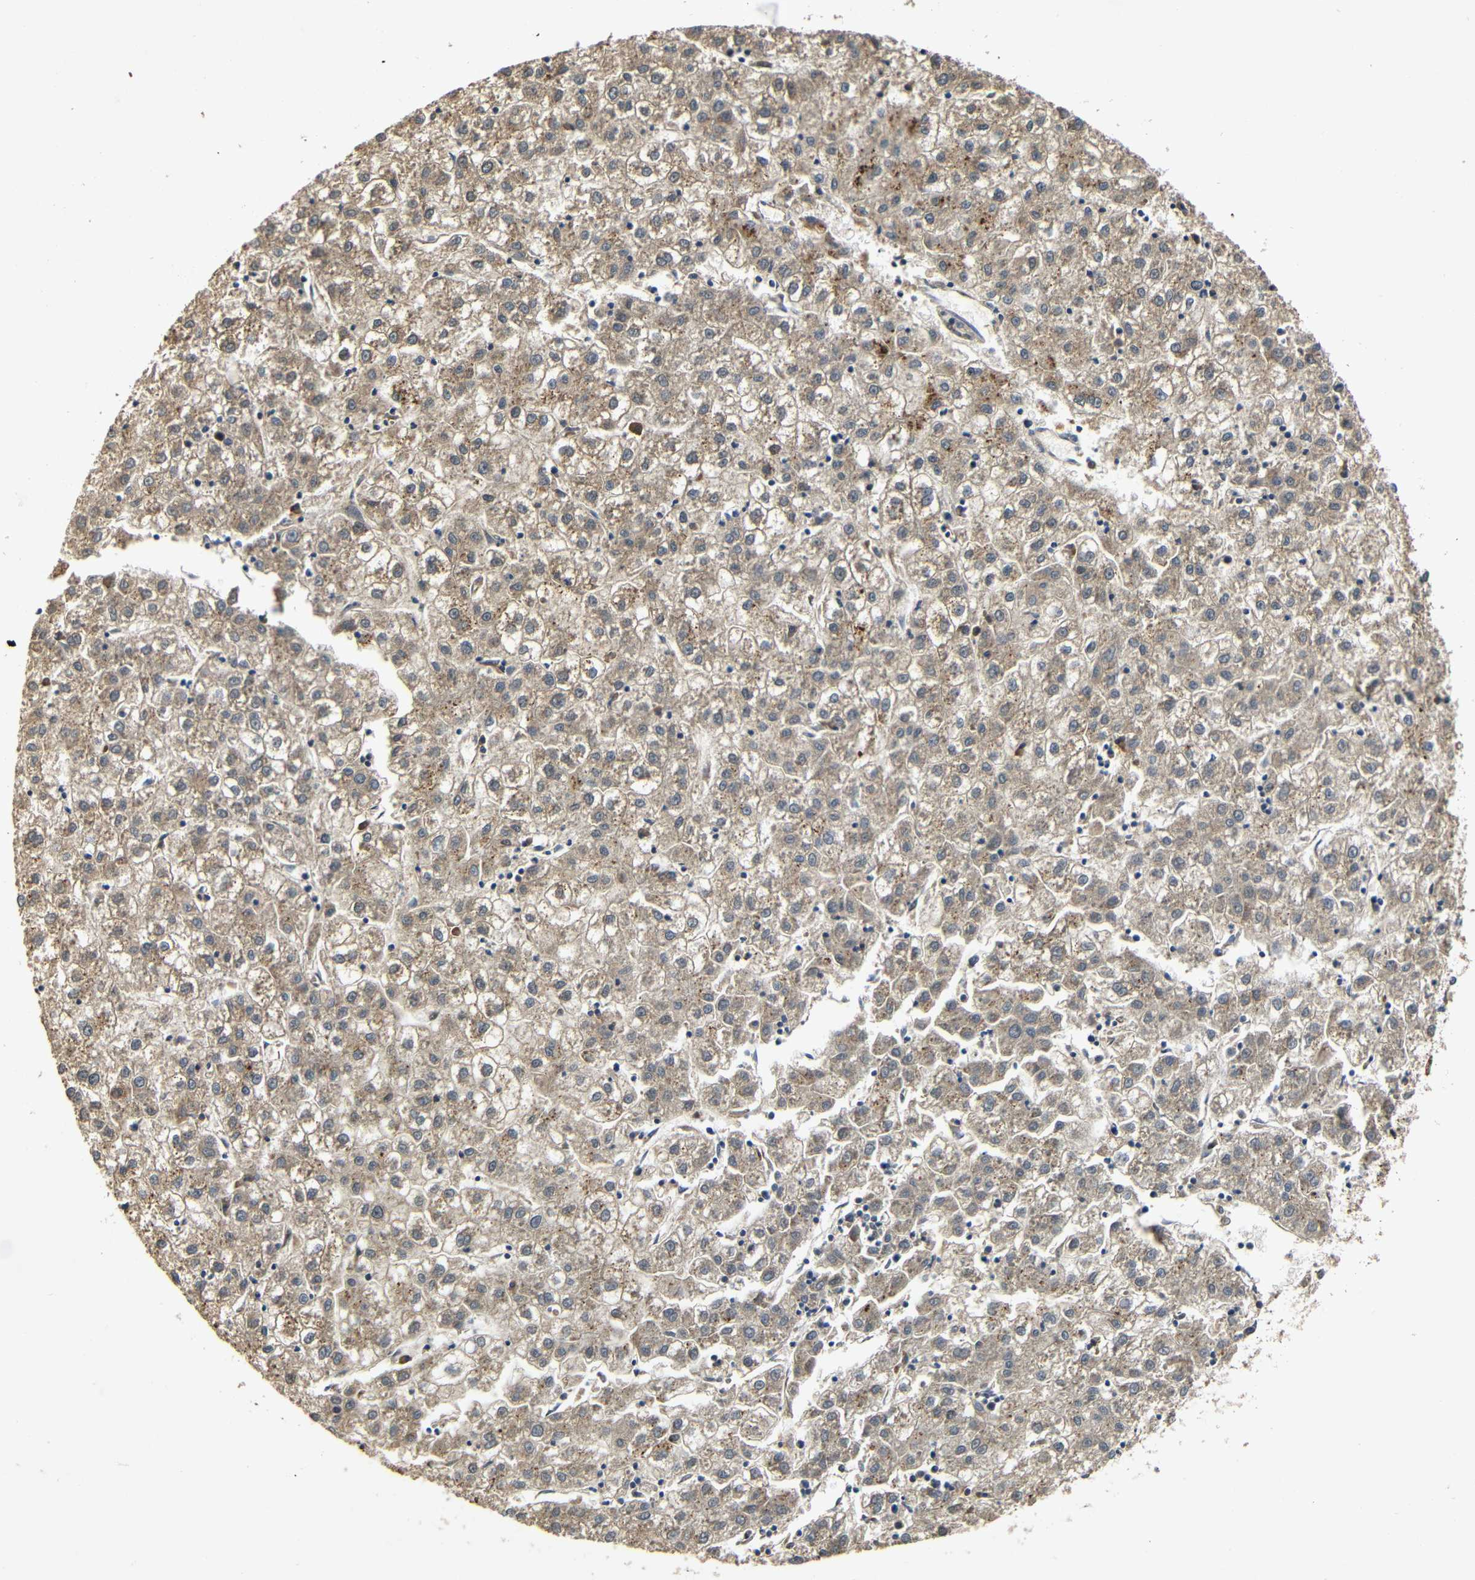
{"staining": {"intensity": "moderate", "quantity": ">75%", "location": "cytoplasmic/membranous"}, "tissue": "liver cancer", "cell_type": "Tumor cells", "image_type": "cancer", "snomed": [{"axis": "morphology", "description": "Carcinoma, Hepatocellular, NOS"}, {"axis": "topography", "description": "Liver"}], "caption": "This image shows immunohistochemistry staining of liver cancer, with medium moderate cytoplasmic/membranous staining in about >75% of tumor cells.", "gene": "KAZALD1", "patient": {"sex": "male", "age": 72}}